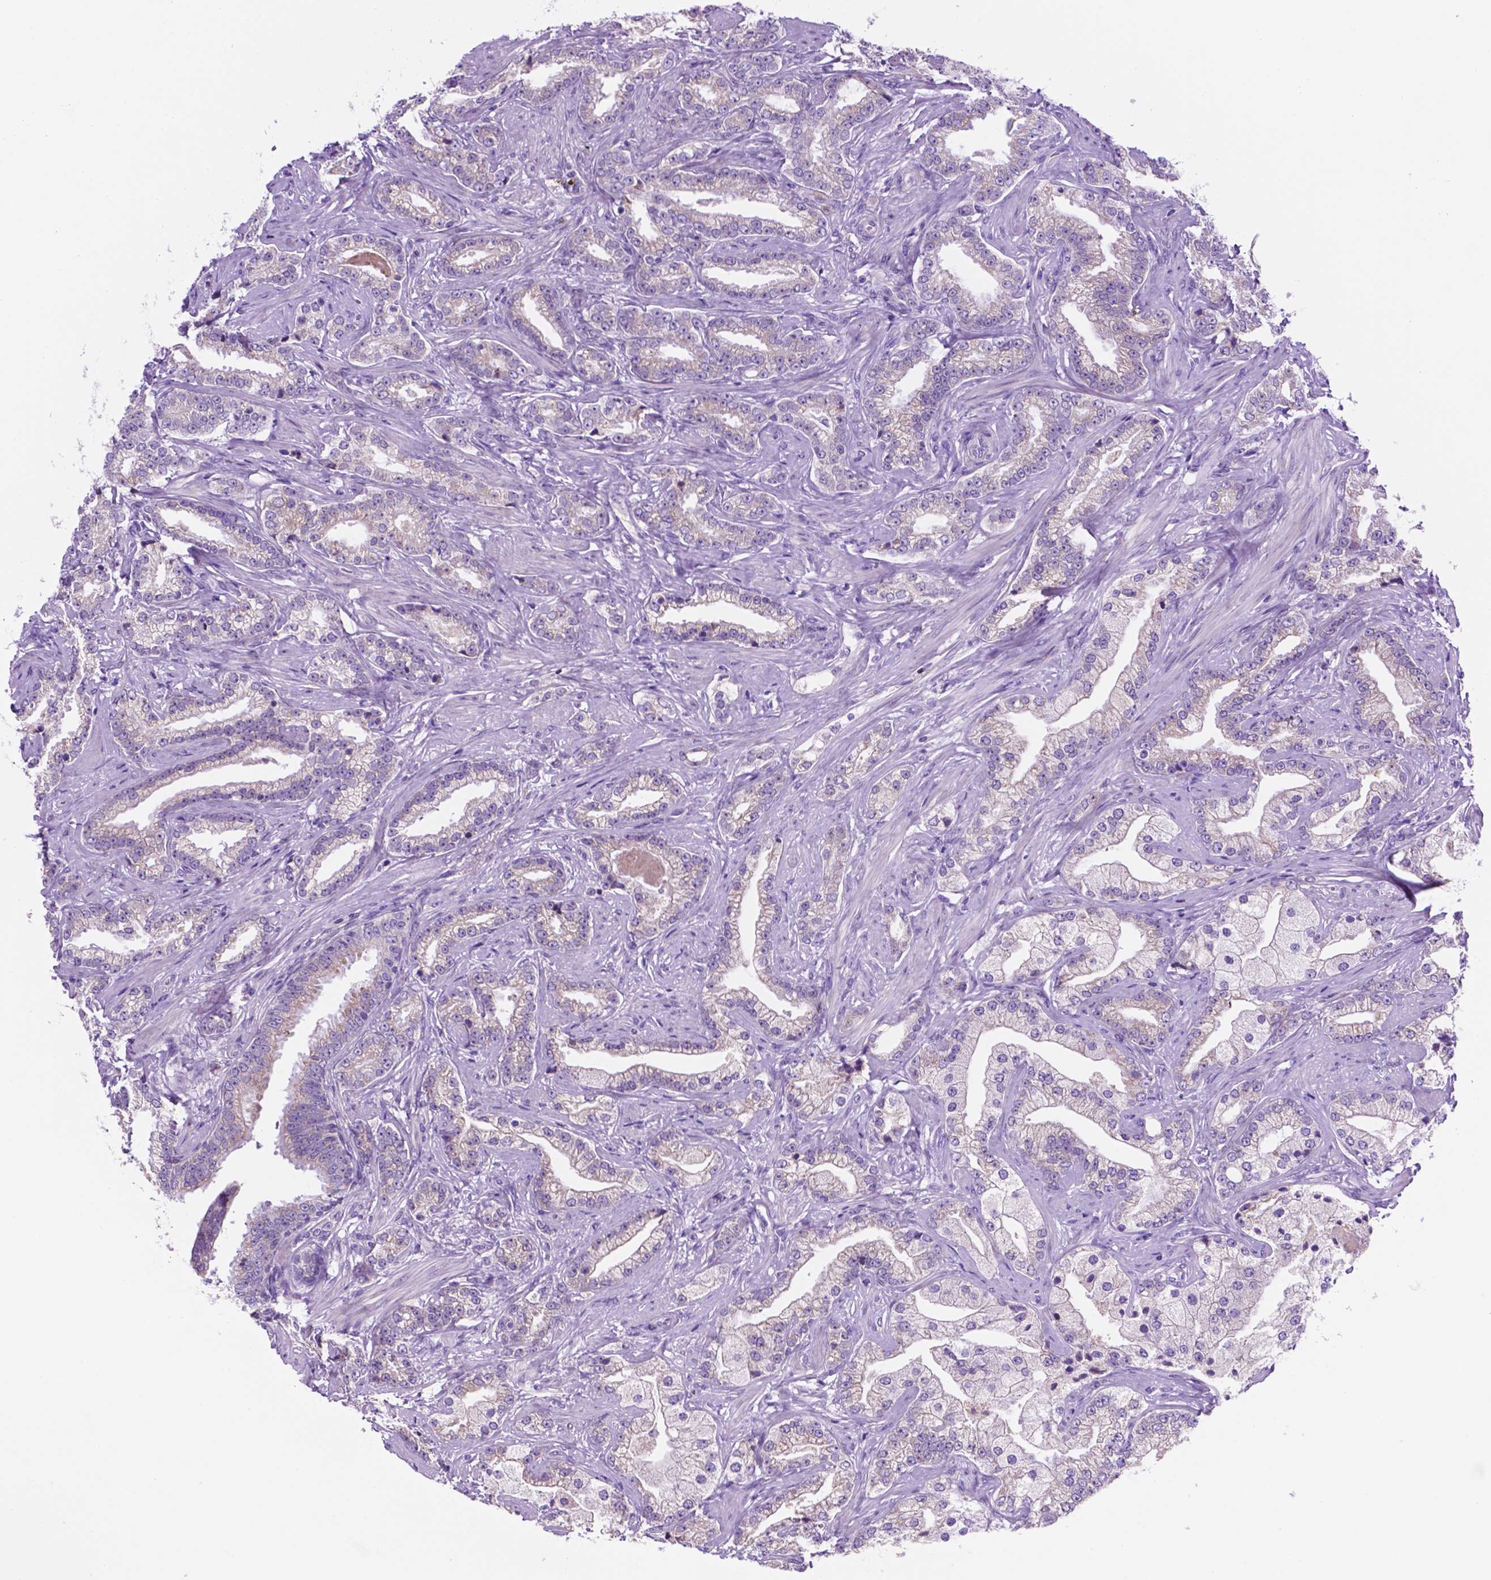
{"staining": {"intensity": "negative", "quantity": "none", "location": "none"}, "tissue": "prostate cancer", "cell_type": "Tumor cells", "image_type": "cancer", "snomed": [{"axis": "morphology", "description": "Adenocarcinoma, Low grade"}, {"axis": "topography", "description": "Prostate"}], "caption": "Immunohistochemistry (IHC) image of neoplastic tissue: prostate cancer (low-grade adenocarcinoma) stained with DAB (3,3'-diaminobenzidine) reveals no significant protein staining in tumor cells.", "gene": "CEACAM7", "patient": {"sex": "male", "age": 61}}